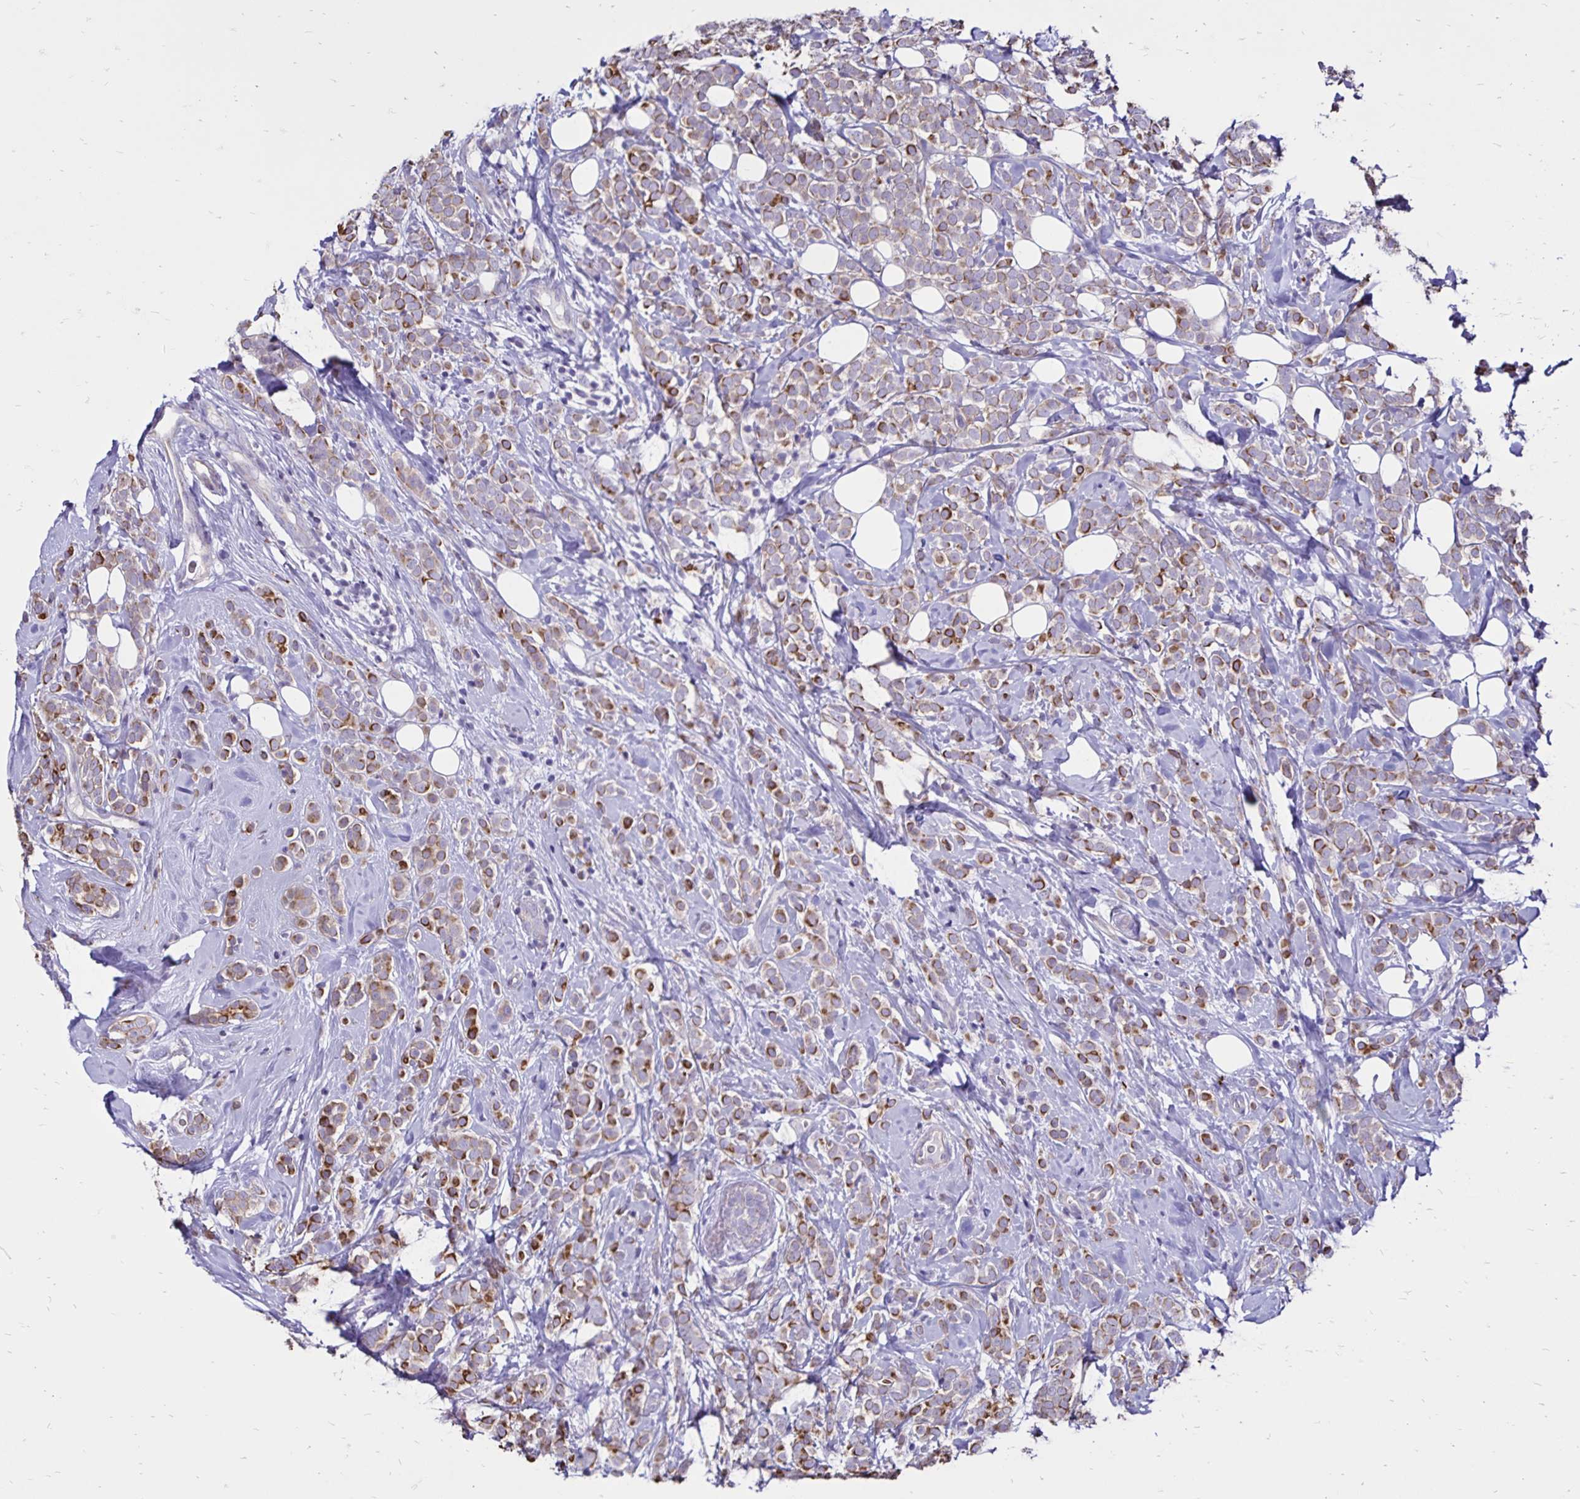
{"staining": {"intensity": "moderate", "quantity": "25%-75%", "location": "cytoplasmic/membranous"}, "tissue": "breast cancer", "cell_type": "Tumor cells", "image_type": "cancer", "snomed": [{"axis": "morphology", "description": "Lobular carcinoma"}, {"axis": "topography", "description": "Breast"}], "caption": "A photomicrograph of lobular carcinoma (breast) stained for a protein exhibits moderate cytoplasmic/membranous brown staining in tumor cells.", "gene": "EVPL", "patient": {"sex": "female", "age": 49}}